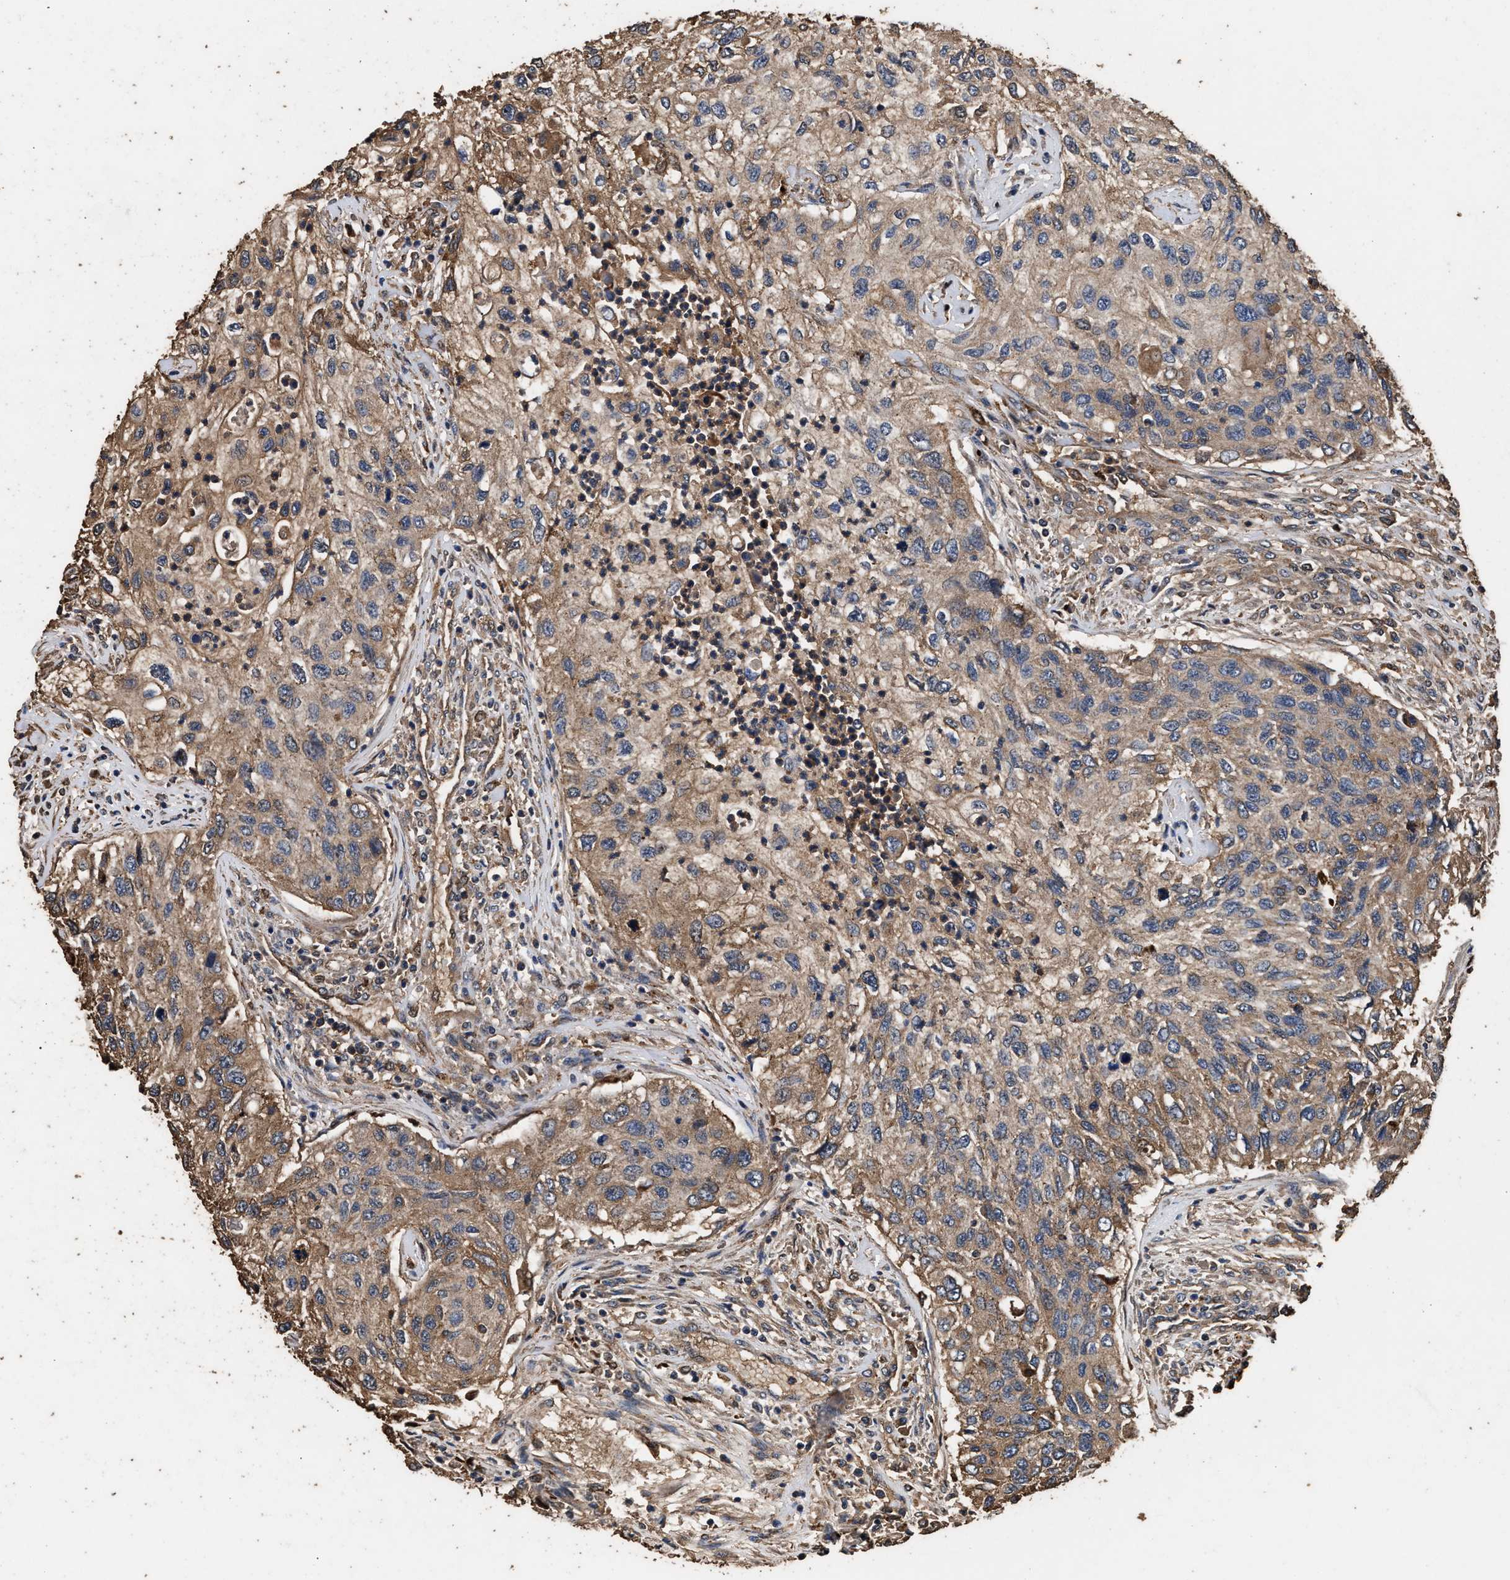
{"staining": {"intensity": "weak", "quantity": ">75%", "location": "cytoplasmic/membranous"}, "tissue": "urothelial cancer", "cell_type": "Tumor cells", "image_type": "cancer", "snomed": [{"axis": "morphology", "description": "Urothelial carcinoma, High grade"}, {"axis": "topography", "description": "Urinary bladder"}], "caption": "Immunohistochemical staining of urothelial carcinoma (high-grade) reveals weak cytoplasmic/membranous protein positivity in about >75% of tumor cells.", "gene": "KYAT1", "patient": {"sex": "female", "age": 60}}